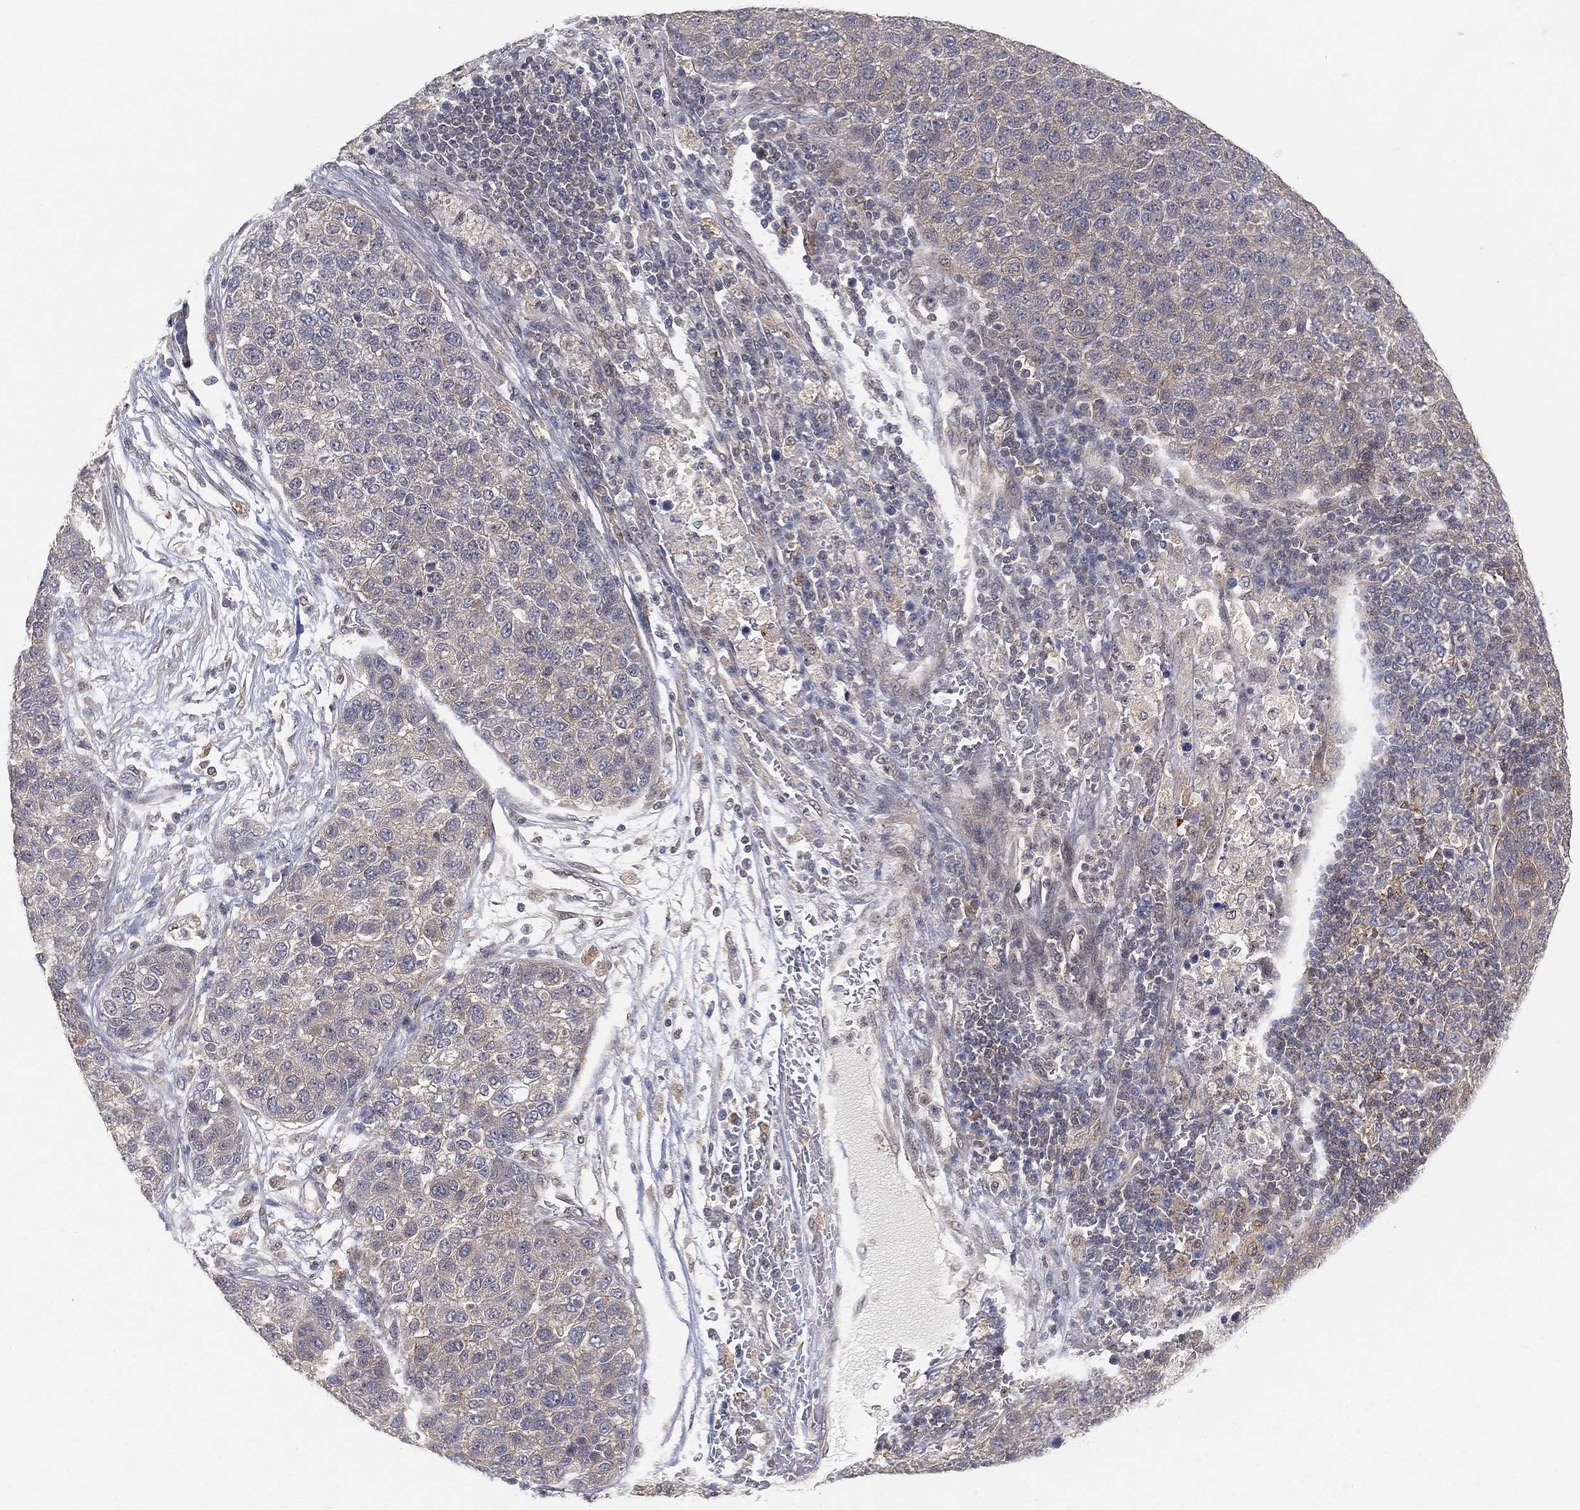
{"staining": {"intensity": "negative", "quantity": "none", "location": "none"}, "tissue": "pancreatic cancer", "cell_type": "Tumor cells", "image_type": "cancer", "snomed": [{"axis": "morphology", "description": "Adenocarcinoma, NOS"}, {"axis": "topography", "description": "Pancreas"}], "caption": "Photomicrograph shows no significant protein positivity in tumor cells of pancreatic cancer (adenocarcinoma).", "gene": "MAPK1", "patient": {"sex": "female", "age": 61}}